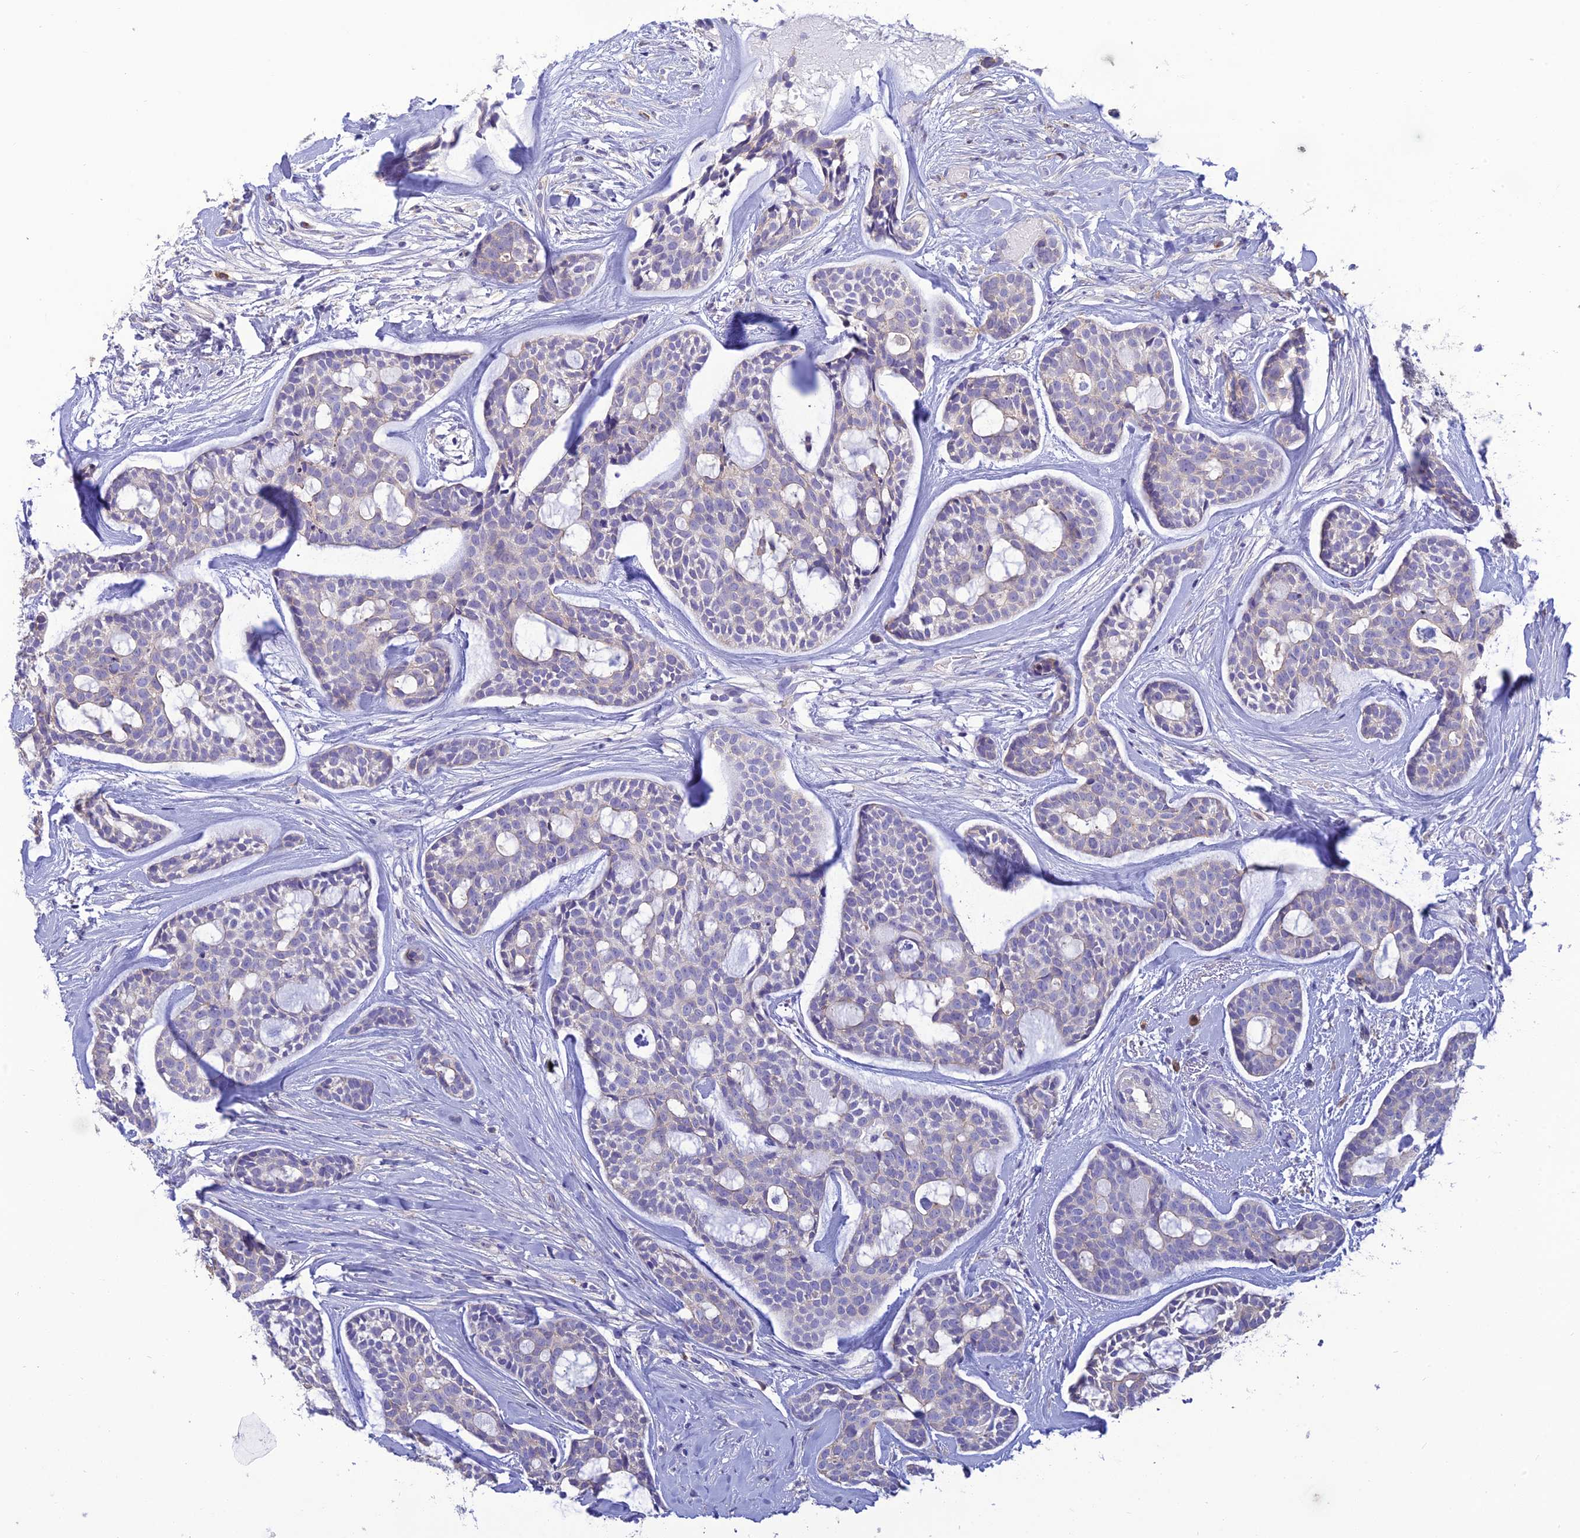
{"staining": {"intensity": "negative", "quantity": "none", "location": "none"}, "tissue": "head and neck cancer", "cell_type": "Tumor cells", "image_type": "cancer", "snomed": [{"axis": "morphology", "description": "Normal tissue, NOS"}, {"axis": "morphology", "description": "Adenocarcinoma, NOS"}, {"axis": "topography", "description": "Subcutis"}, {"axis": "topography", "description": "Nasopharynx"}, {"axis": "topography", "description": "Head-Neck"}], "caption": "Immunohistochemical staining of human head and neck cancer (adenocarcinoma) displays no significant staining in tumor cells.", "gene": "SFT2D2", "patient": {"sex": "female", "age": 73}}